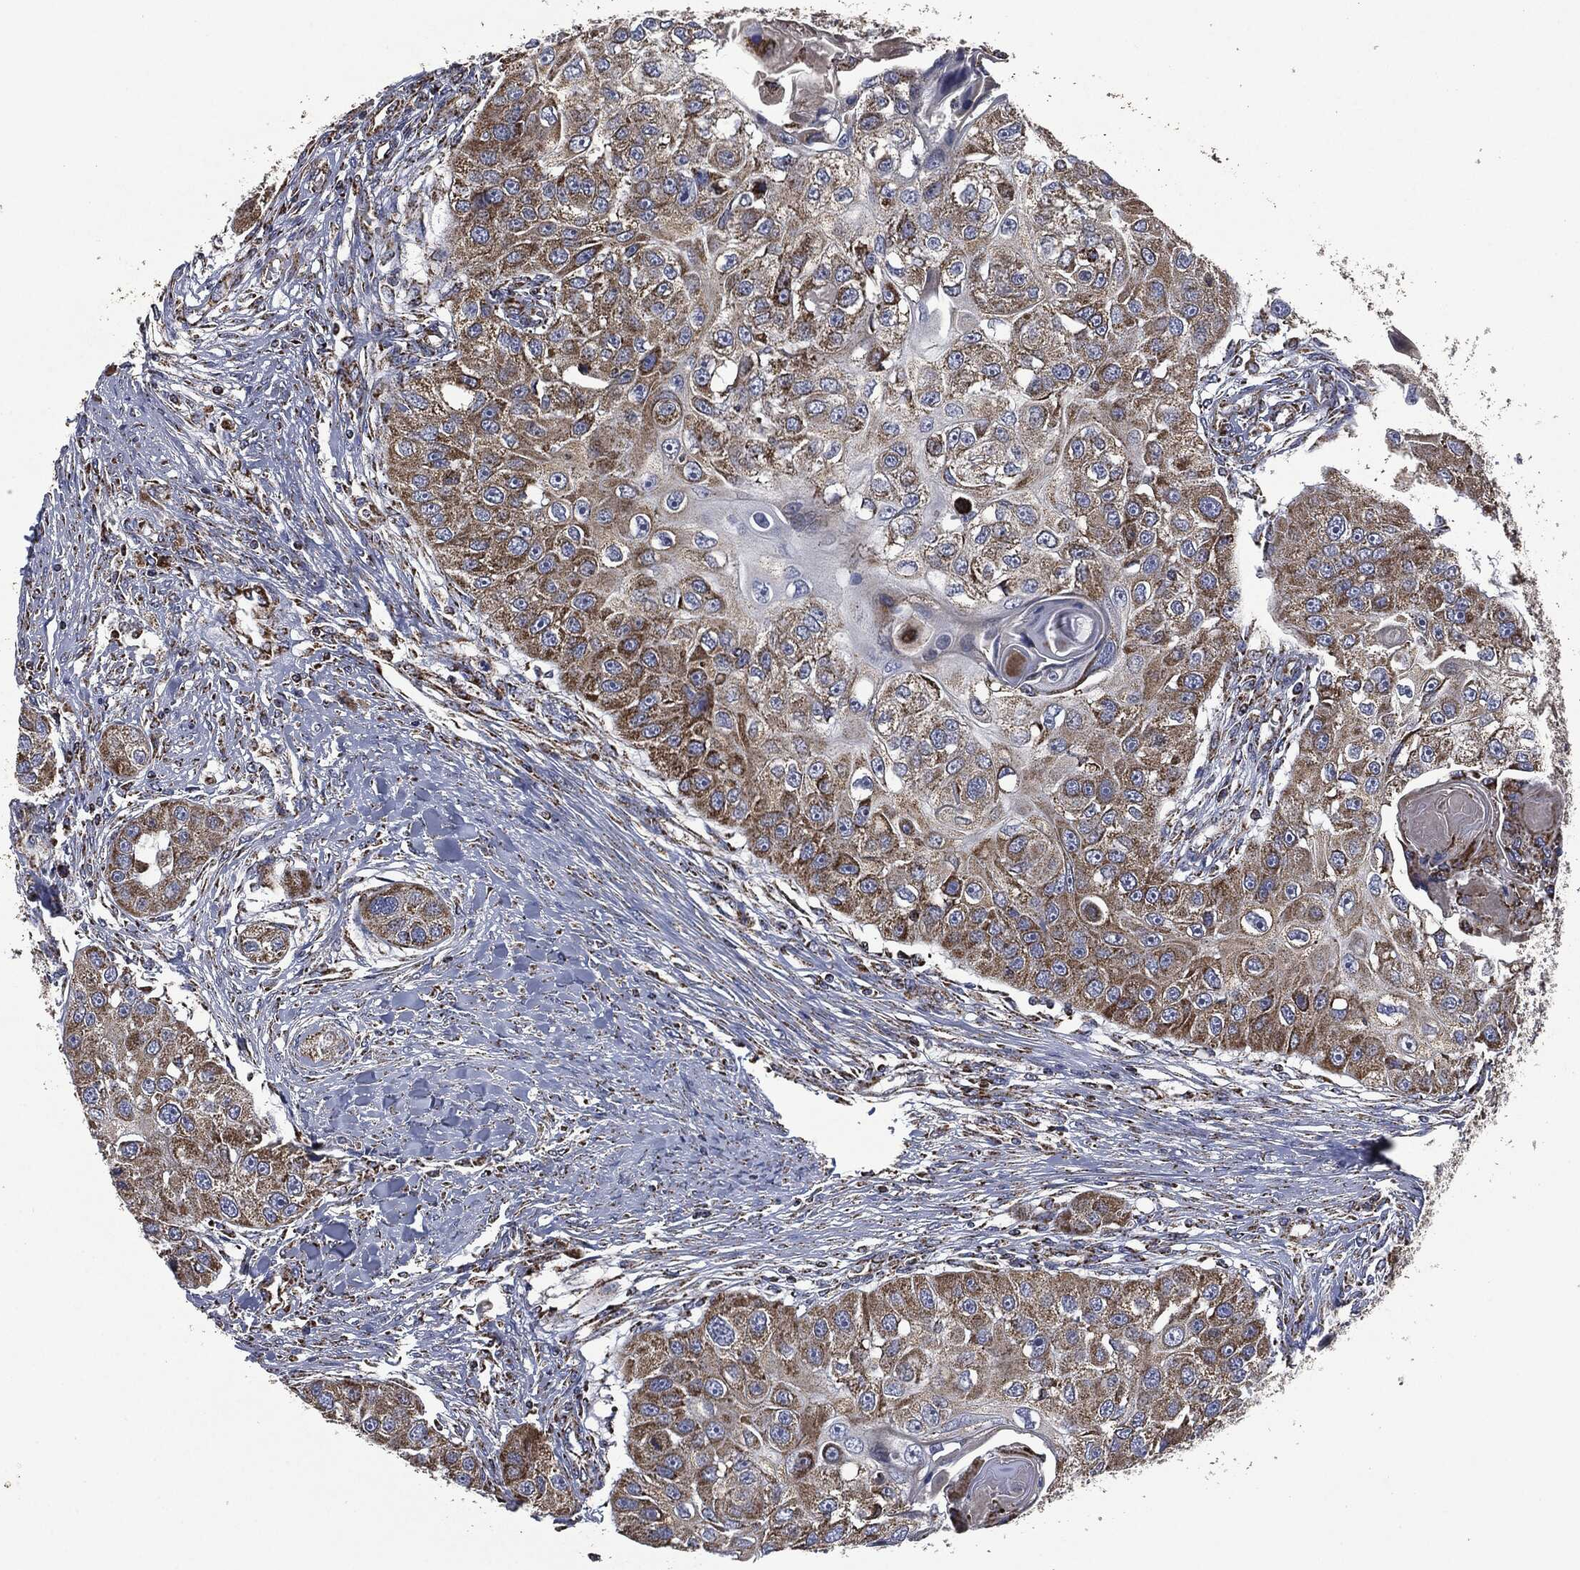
{"staining": {"intensity": "moderate", "quantity": ">75%", "location": "cytoplasmic/membranous"}, "tissue": "head and neck cancer", "cell_type": "Tumor cells", "image_type": "cancer", "snomed": [{"axis": "morphology", "description": "Normal tissue, NOS"}, {"axis": "morphology", "description": "Squamous cell carcinoma, NOS"}, {"axis": "topography", "description": "Skeletal muscle"}, {"axis": "topography", "description": "Head-Neck"}], "caption": "Approximately >75% of tumor cells in human head and neck cancer (squamous cell carcinoma) reveal moderate cytoplasmic/membranous protein positivity as visualized by brown immunohistochemical staining.", "gene": "RYK", "patient": {"sex": "male", "age": 51}}